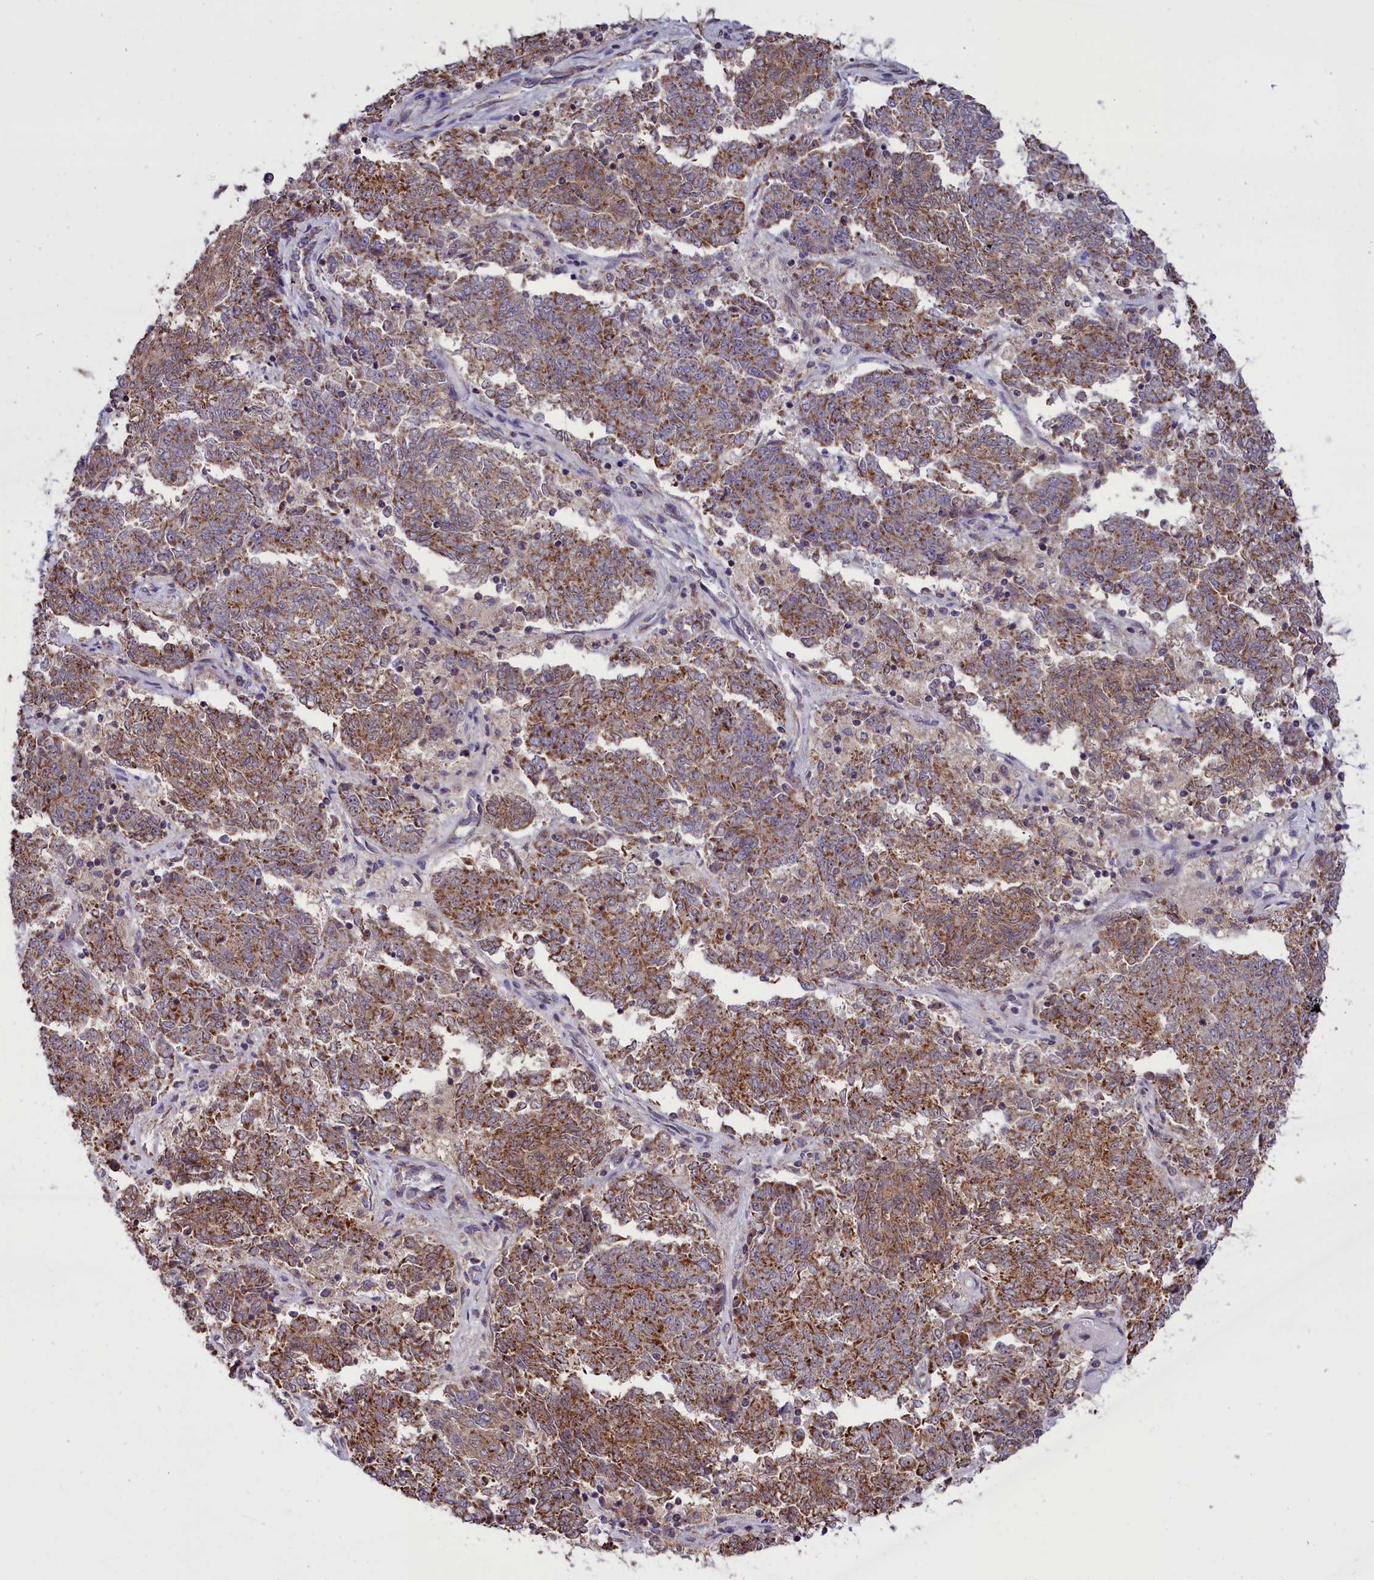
{"staining": {"intensity": "moderate", "quantity": ">75%", "location": "cytoplasmic/membranous"}, "tissue": "endometrial cancer", "cell_type": "Tumor cells", "image_type": "cancer", "snomed": [{"axis": "morphology", "description": "Adenocarcinoma, NOS"}, {"axis": "topography", "description": "Endometrium"}], "caption": "Immunohistochemistry histopathology image of neoplastic tissue: human endometrial cancer stained using immunohistochemistry displays medium levels of moderate protein expression localized specifically in the cytoplasmic/membranous of tumor cells, appearing as a cytoplasmic/membranous brown color.", "gene": "GLRX5", "patient": {"sex": "female", "age": 80}}